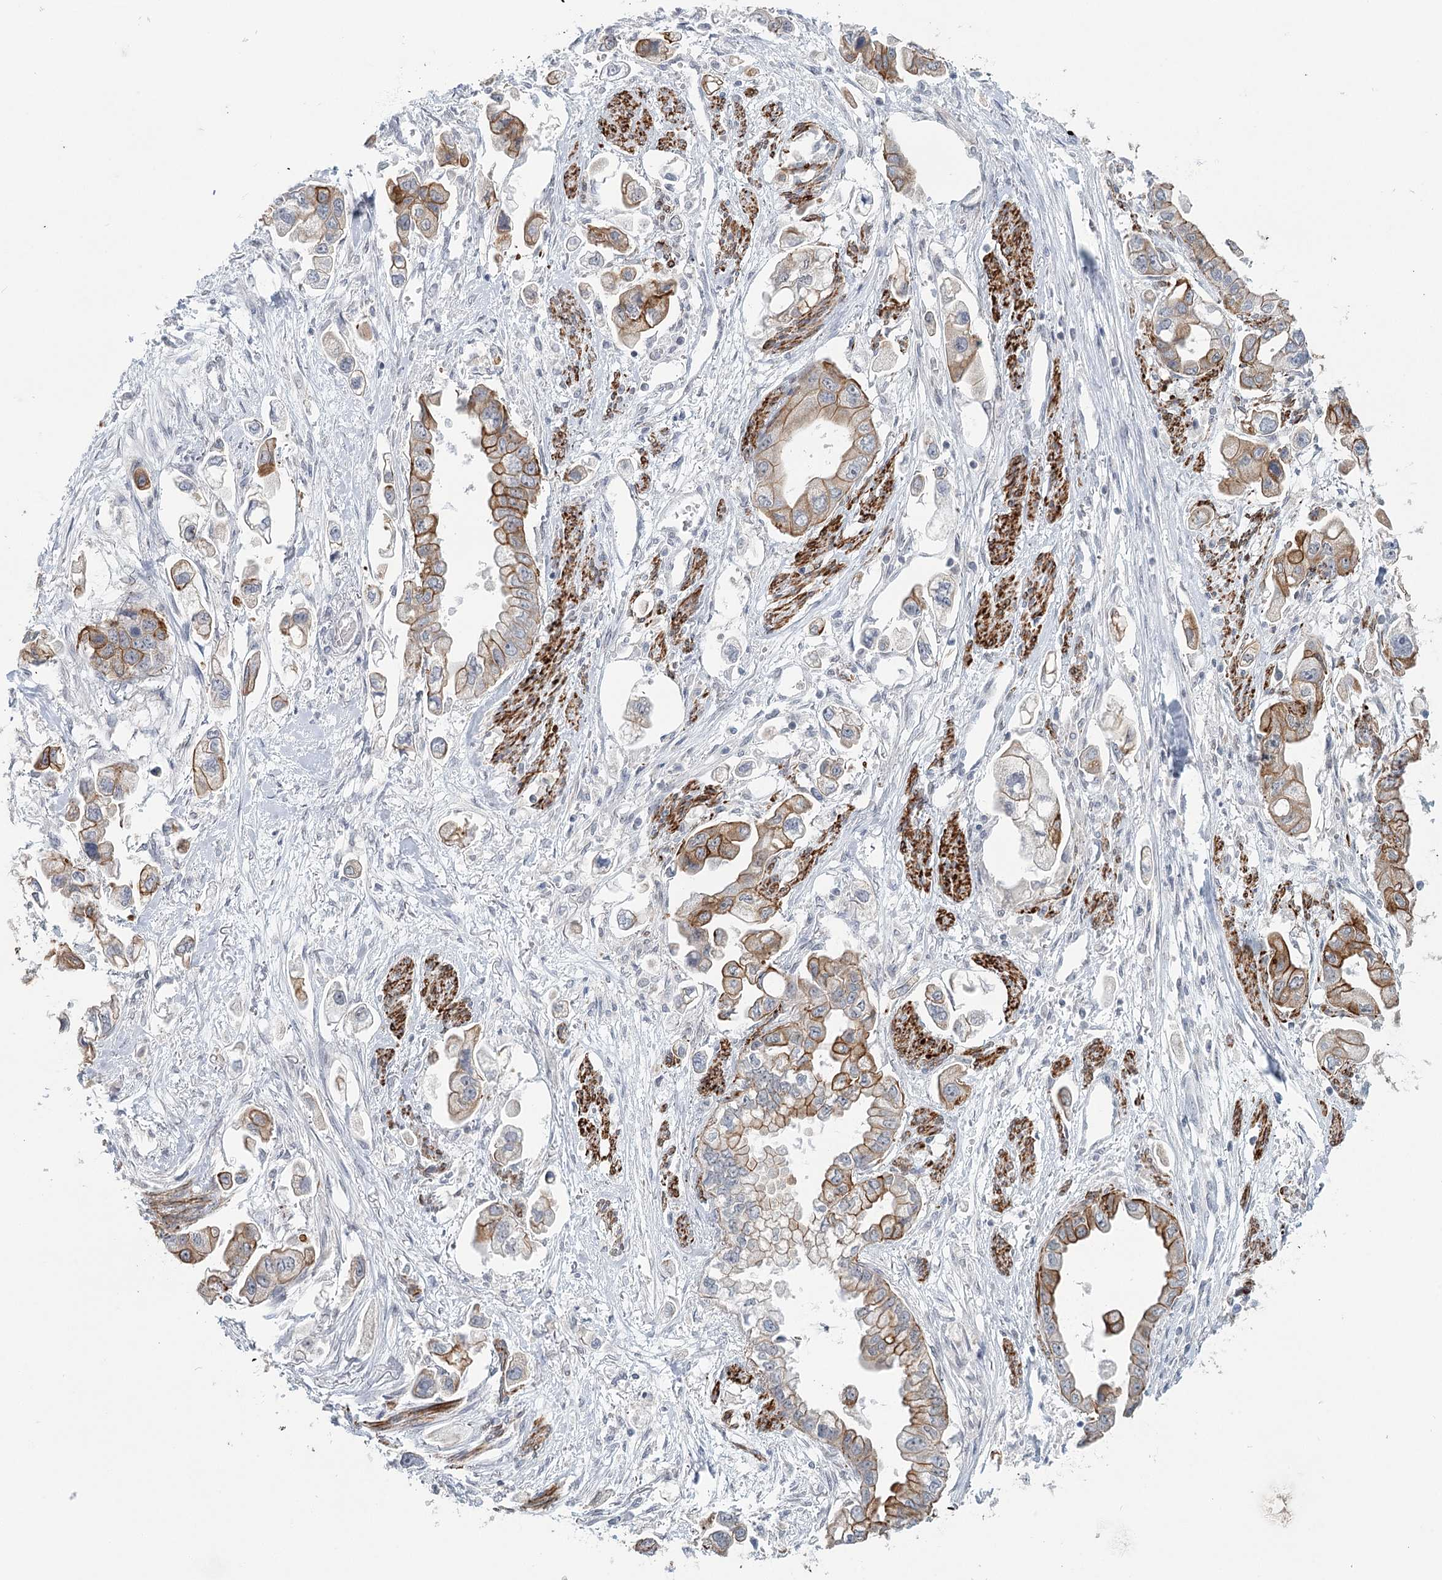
{"staining": {"intensity": "moderate", "quantity": "25%-75%", "location": "cytoplasmic/membranous"}, "tissue": "stomach cancer", "cell_type": "Tumor cells", "image_type": "cancer", "snomed": [{"axis": "morphology", "description": "Adenocarcinoma, NOS"}, {"axis": "topography", "description": "Stomach"}], "caption": "Tumor cells display moderate cytoplasmic/membranous expression in approximately 25%-75% of cells in stomach cancer (adenocarcinoma).", "gene": "TMEM70", "patient": {"sex": "male", "age": 62}}